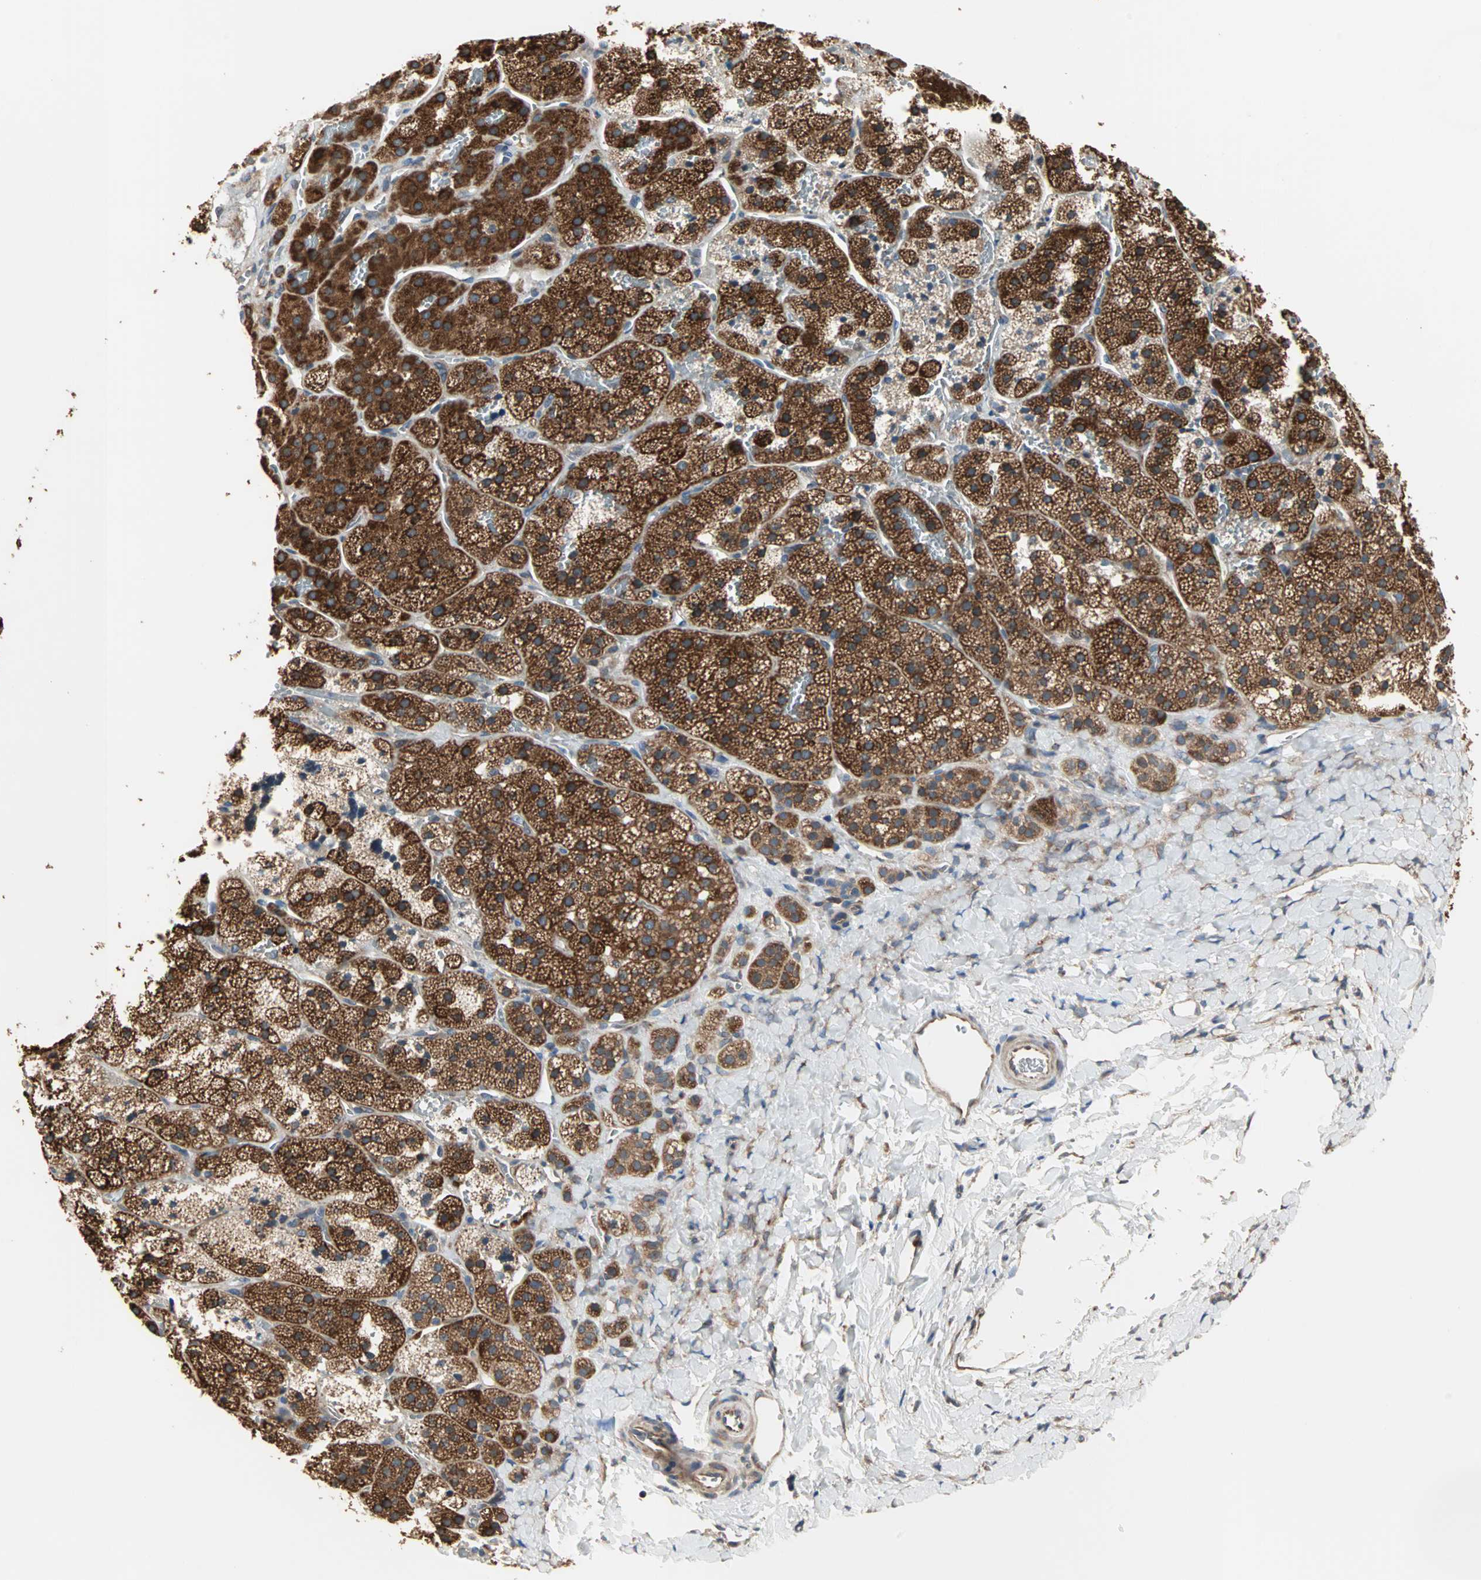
{"staining": {"intensity": "strong", "quantity": ">75%", "location": "cytoplasmic/membranous"}, "tissue": "adrenal gland", "cell_type": "Glandular cells", "image_type": "normal", "snomed": [{"axis": "morphology", "description": "Normal tissue, NOS"}, {"axis": "topography", "description": "Adrenal gland"}], "caption": "Immunohistochemical staining of benign adrenal gland exhibits high levels of strong cytoplasmic/membranous staining in about >75% of glandular cells.", "gene": "SAR1A", "patient": {"sex": "female", "age": 44}}